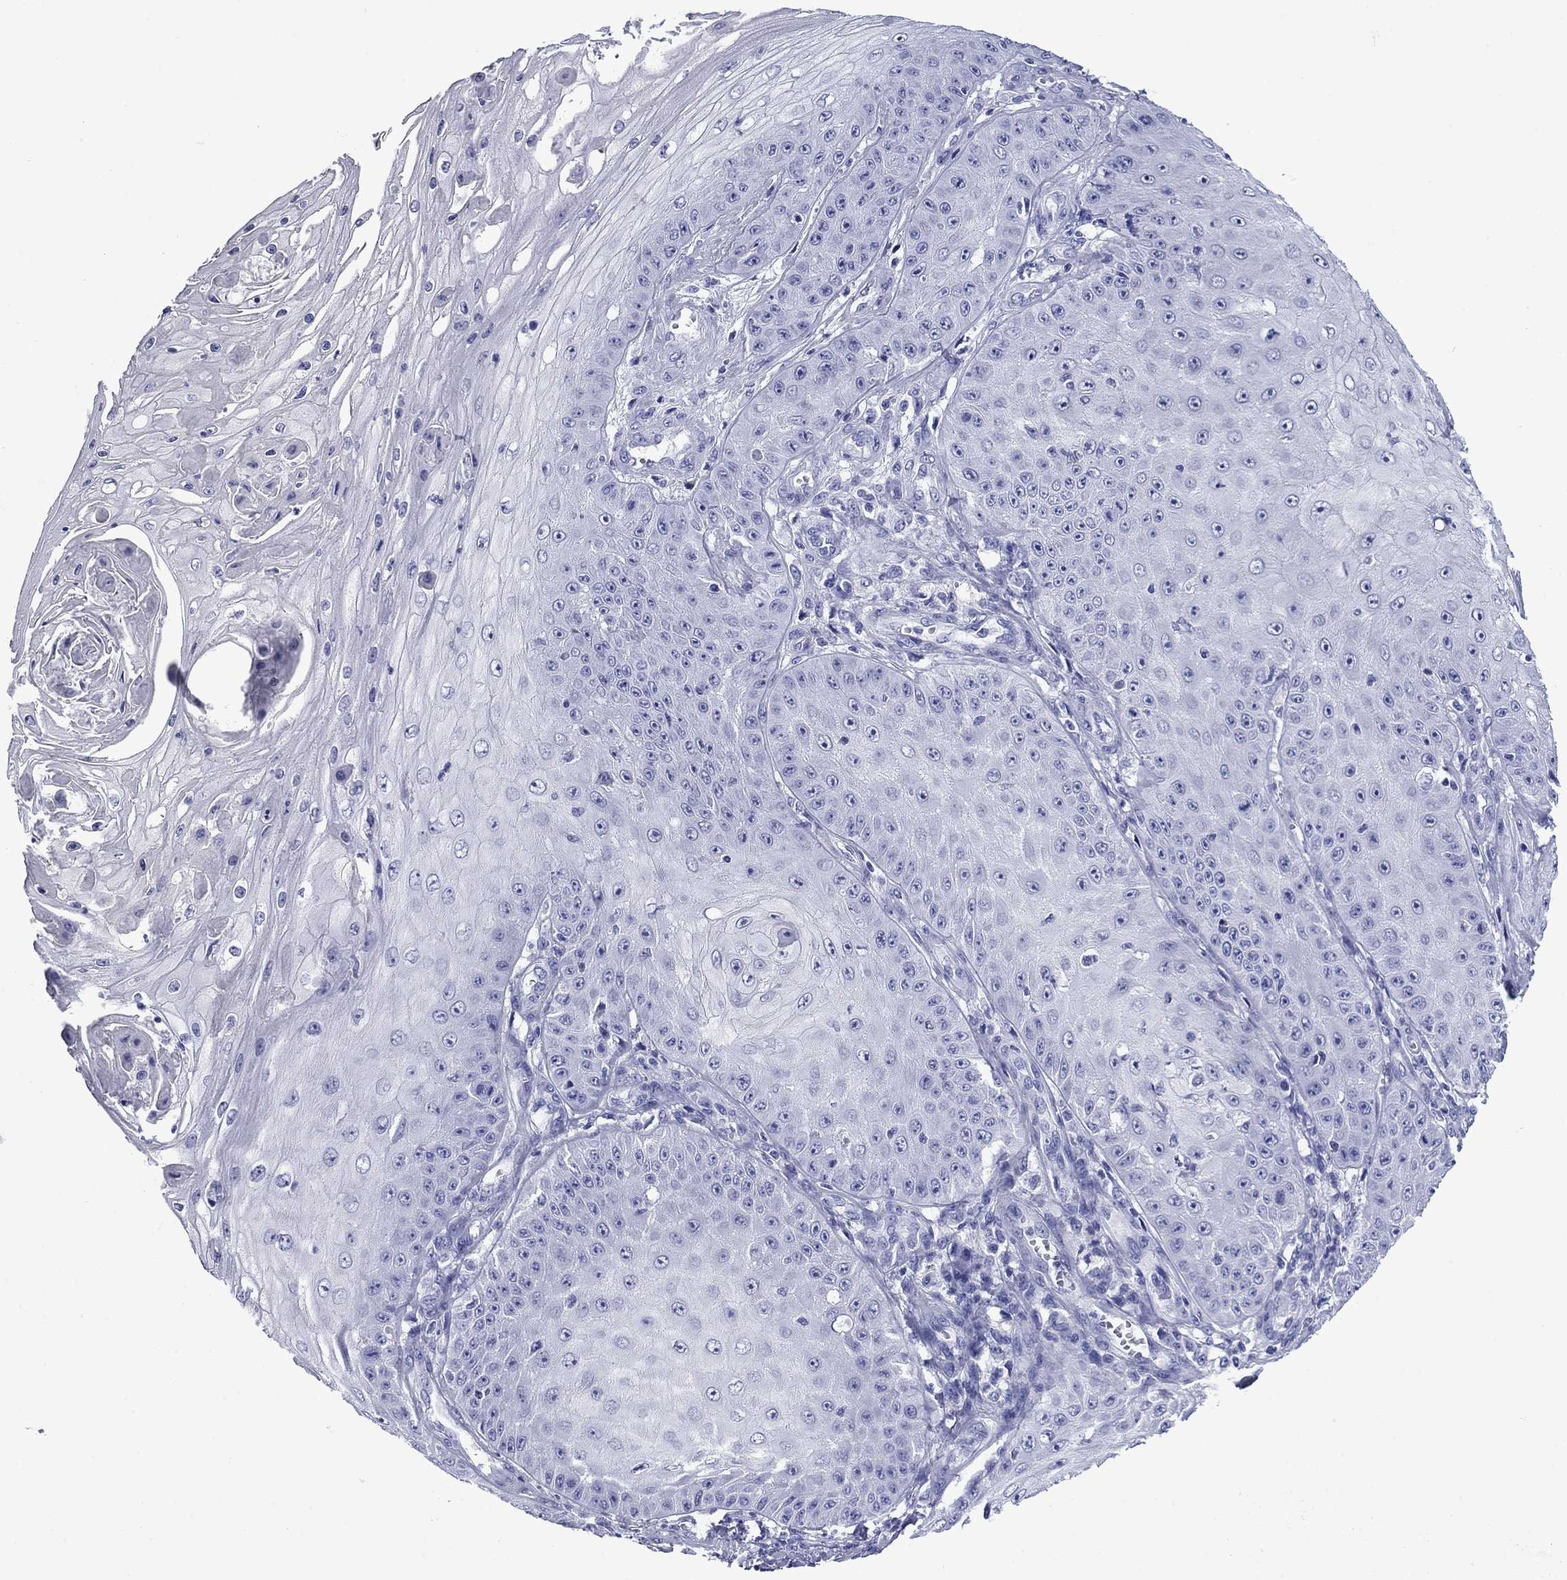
{"staining": {"intensity": "negative", "quantity": "none", "location": "none"}, "tissue": "skin cancer", "cell_type": "Tumor cells", "image_type": "cancer", "snomed": [{"axis": "morphology", "description": "Squamous cell carcinoma, NOS"}, {"axis": "topography", "description": "Skin"}], "caption": "Human skin cancer stained for a protein using immunohistochemistry (IHC) exhibits no expression in tumor cells.", "gene": "GIP", "patient": {"sex": "male", "age": 70}}